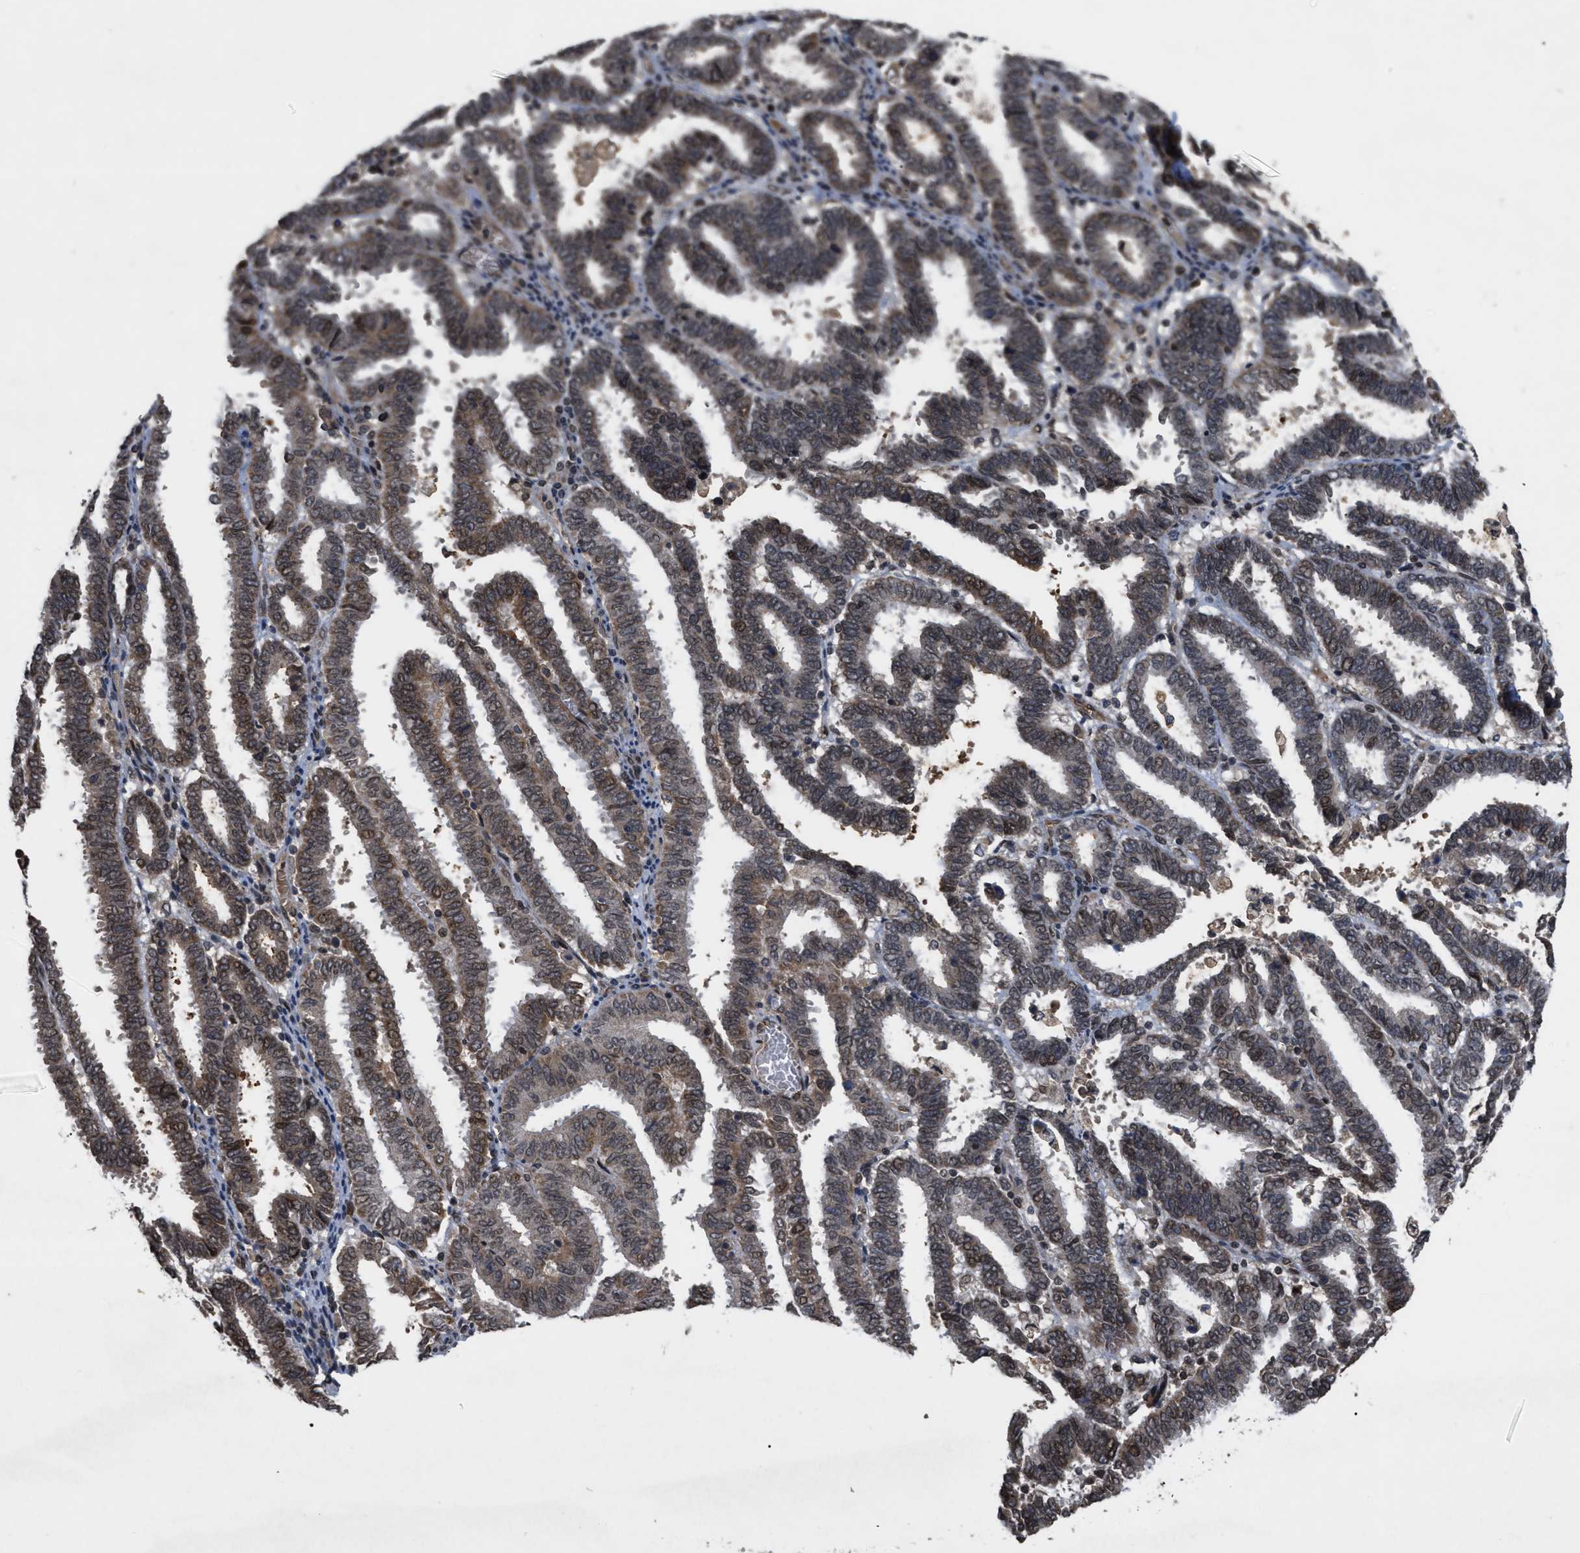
{"staining": {"intensity": "moderate", "quantity": ">75%", "location": "cytoplasmic/membranous,nuclear"}, "tissue": "endometrial cancer", "cell_type": "Tumor cells", "image_type": "cancer", "snomed": [{"axis": "morphology", "description": "Adenocarcinoma, NOS"}, {"axis": "topography", "description": "Uterus"}], "caption": "Approximately >75% of tumor cells in endometrial adenocarcinoma reveal moderate cytoplasmic/membranous and nuclear protein positivity as visualized by brown immunohistochemical staining.", "gene": "CRY1", "patient": {"sex": "female", "age": 83}}